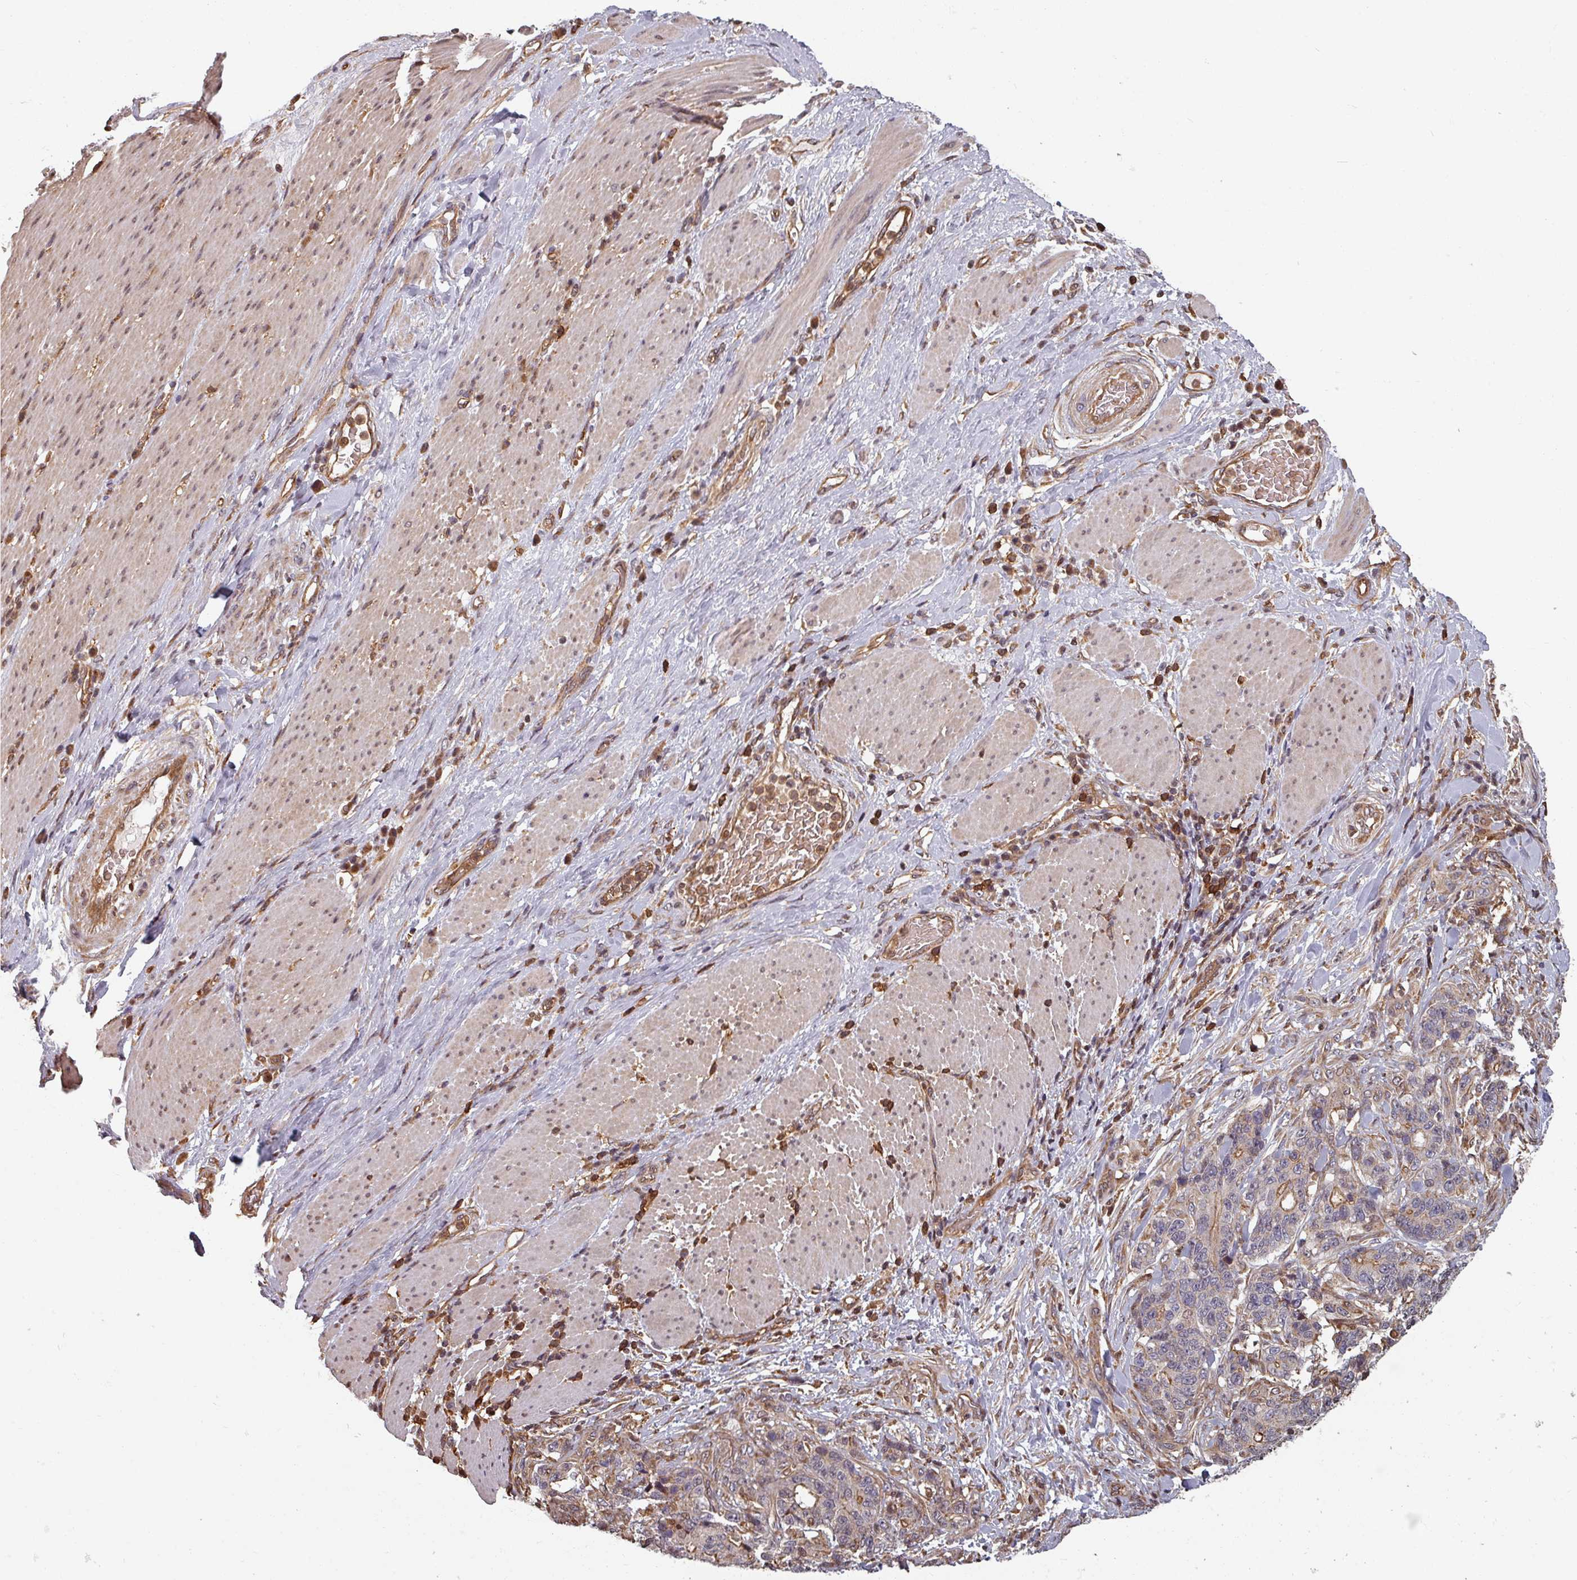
{"staining": {"intensity": "negative", "quantity": "none", "location": "none"}, "tissue": "stomach cancer", "cell_type": "Tumor cells", "image_type": "cancer", "snomed": [{"axis": "morphology", "description": "Normal tissue, NOS"}, {"axis": "morphology", "description": "Adenocarcinoma, NOS"}, {"axis": "topography", "description": "Stomach"}], "caption": "Tumor cells are negative for brown protein staining in adenocarcinoma (stomach).", "gene": "EID1", "patient": {"sex": "female", "age": 64}}